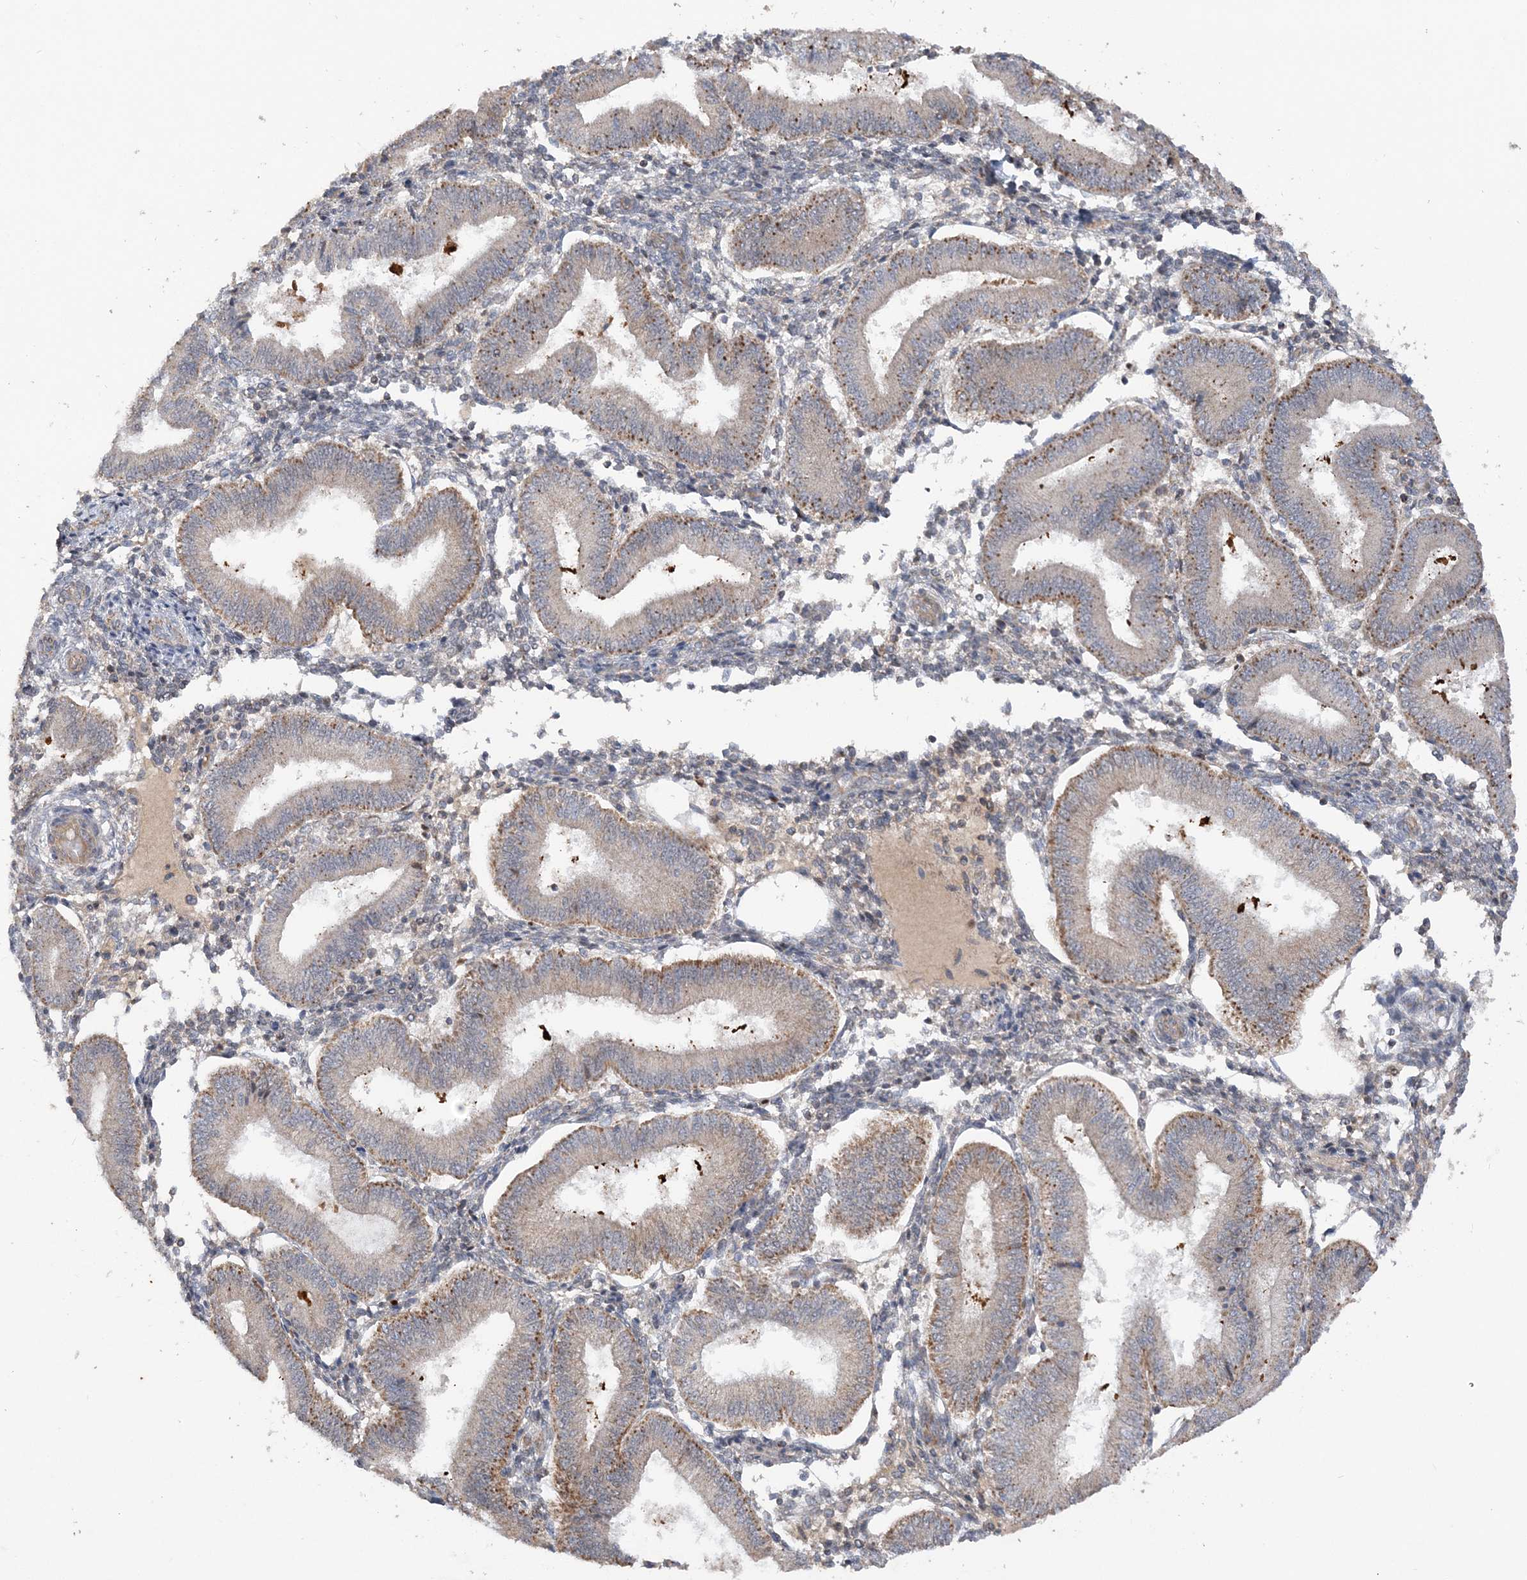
{"staining": {"intensity": "negative", "quantity": "none", "location": "none"}, "tissue": "endometrium", "cell_type": "Cells in endometrial stroma", "image_type": "normal", "snomed": [{"axis": "morphology", "description": "Normal tissue, NOS"}, {"axis": "topography", "description": "Endometrium"}], "caption": "IHC of unremarkable human endometrium shows no expression in cells in endometrial stroma.", "gene": "SCLT1", "patient": {"sex": "female", "age": 39}}